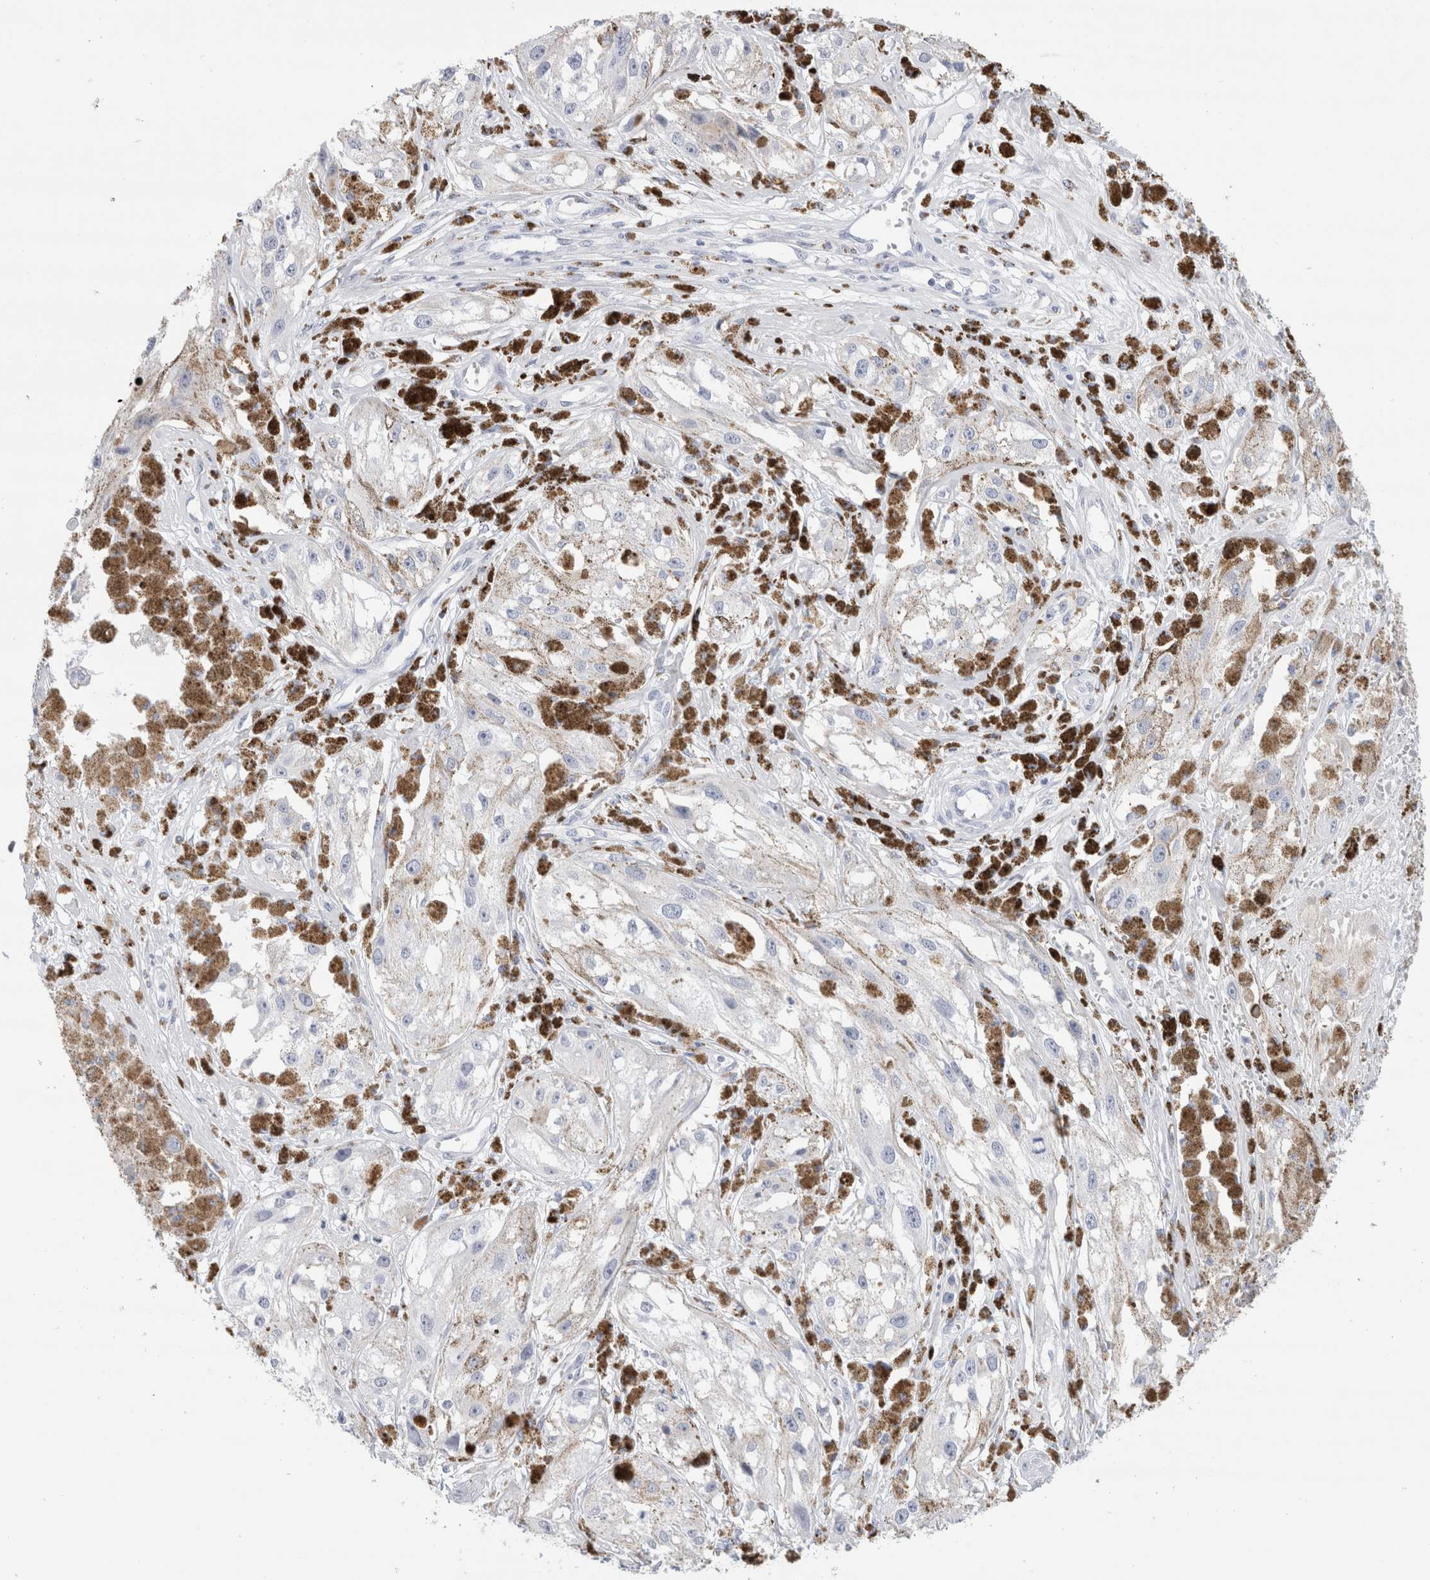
{"staining": {"intensity": "negative", "quantity": "none", "location": "none"}, "tissue": "melanoma", "cell_type": "Tumor cells", "image_type": "cancer", "snomed": [{"axis": "morphology", "description": "Malignant melanoma, NOS"}, {"axis": "topography", "description": "Skin"}], "caption": "The histopathology image shows no staining of tumor cells in malignant melanoma. (Brightfield microscopy of DAB immunohistochemistry (IHC) at high magnification).", "gene": "ECHDC2", "patient": {"sex": "male", "age": 88}}